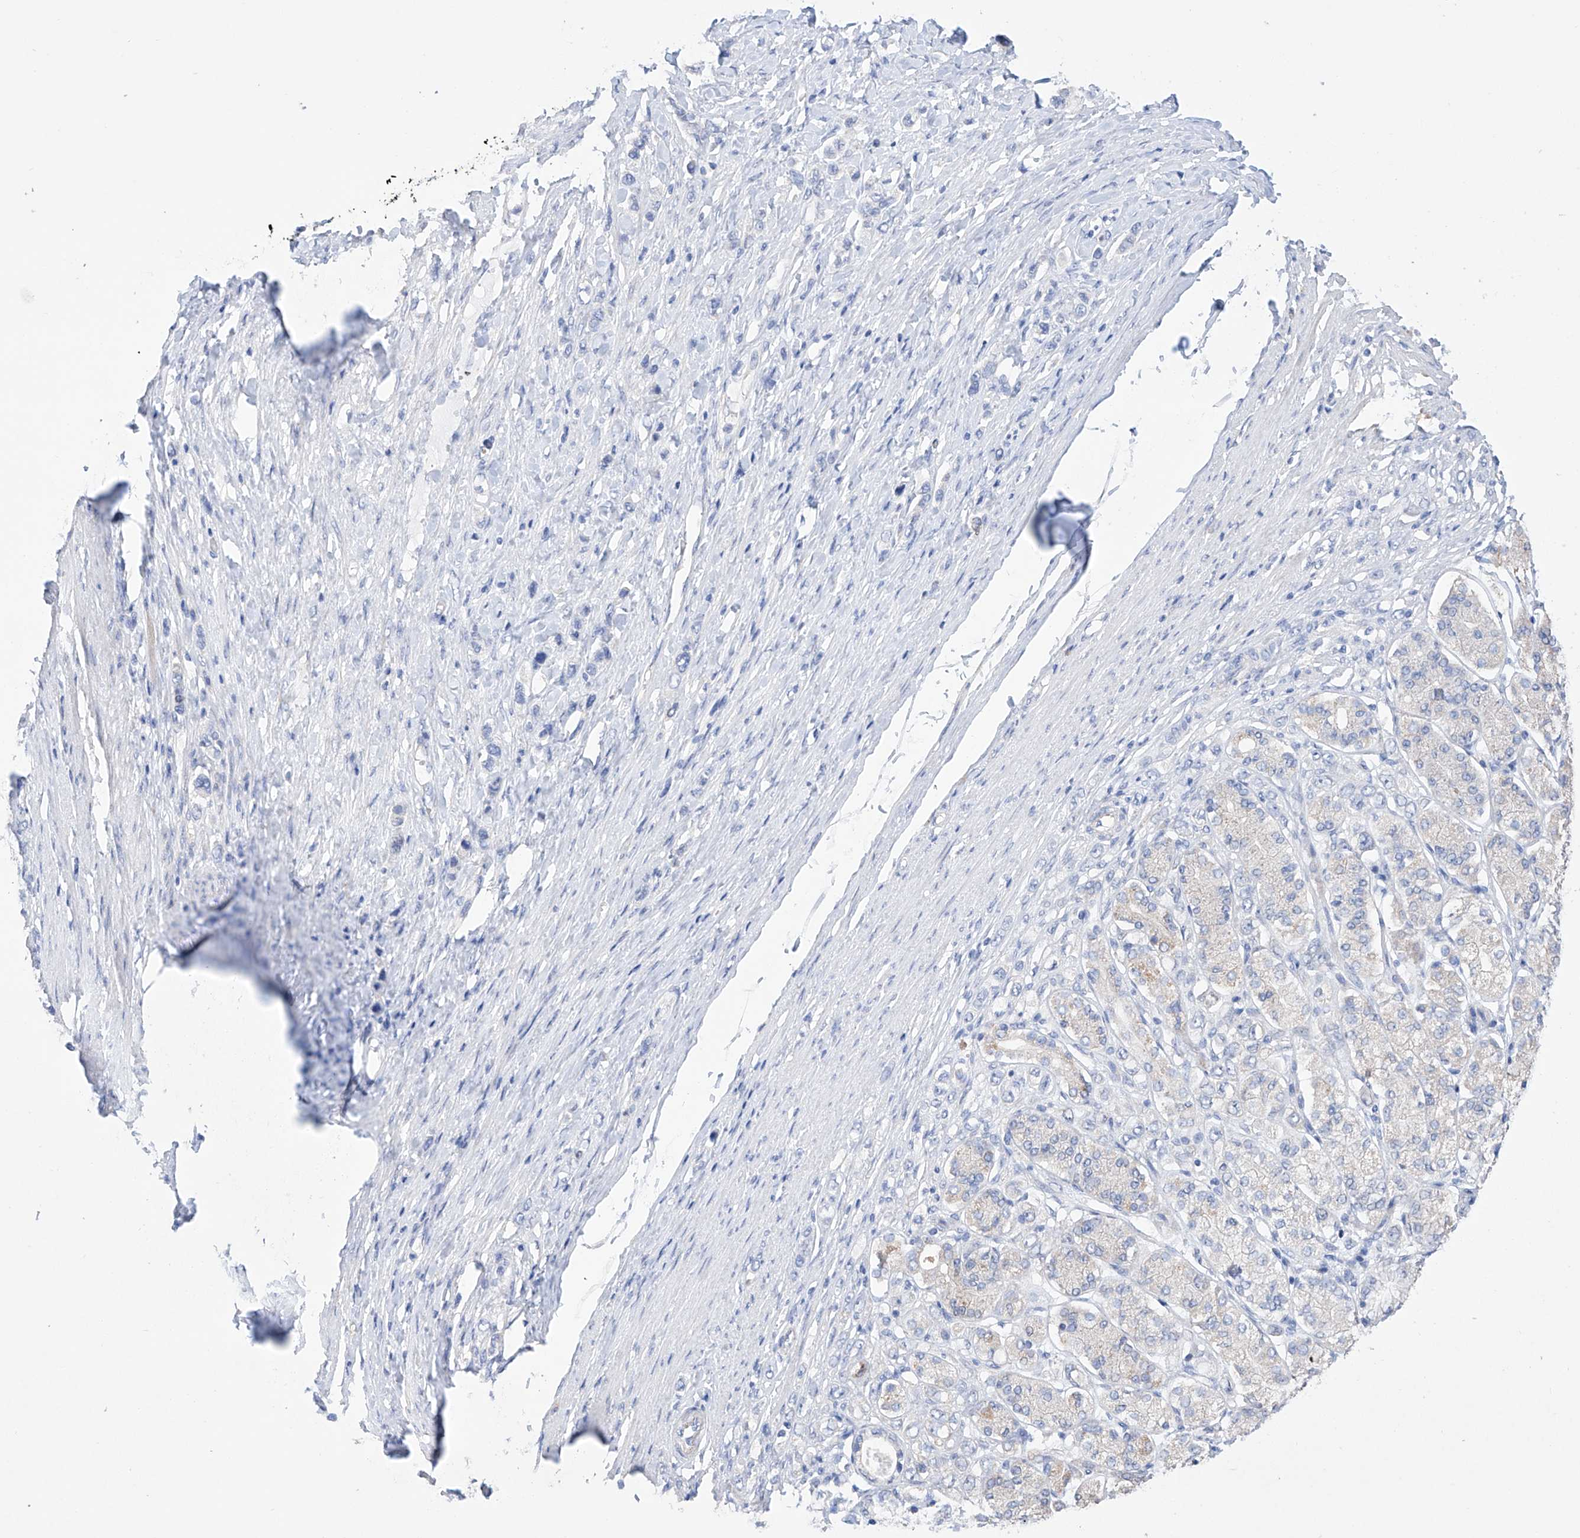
{"staining": {"intensity": "negative", "quantity": "none", "location": "none"}, "tissue": "stomach cancer", "cell_type": "Tumor cells", "image_type": "cancer", "snomed": [{"axis": "morphology", "description": "Adenocarcinoma, NOS"}, {"axis": "topography", "description": "Stomach"}], "caption": "Tumor cells are negative for brown protein staining in stomach cancer.", "gene": "AFG1L", "patient": {"sex": "female", "age": 65}}